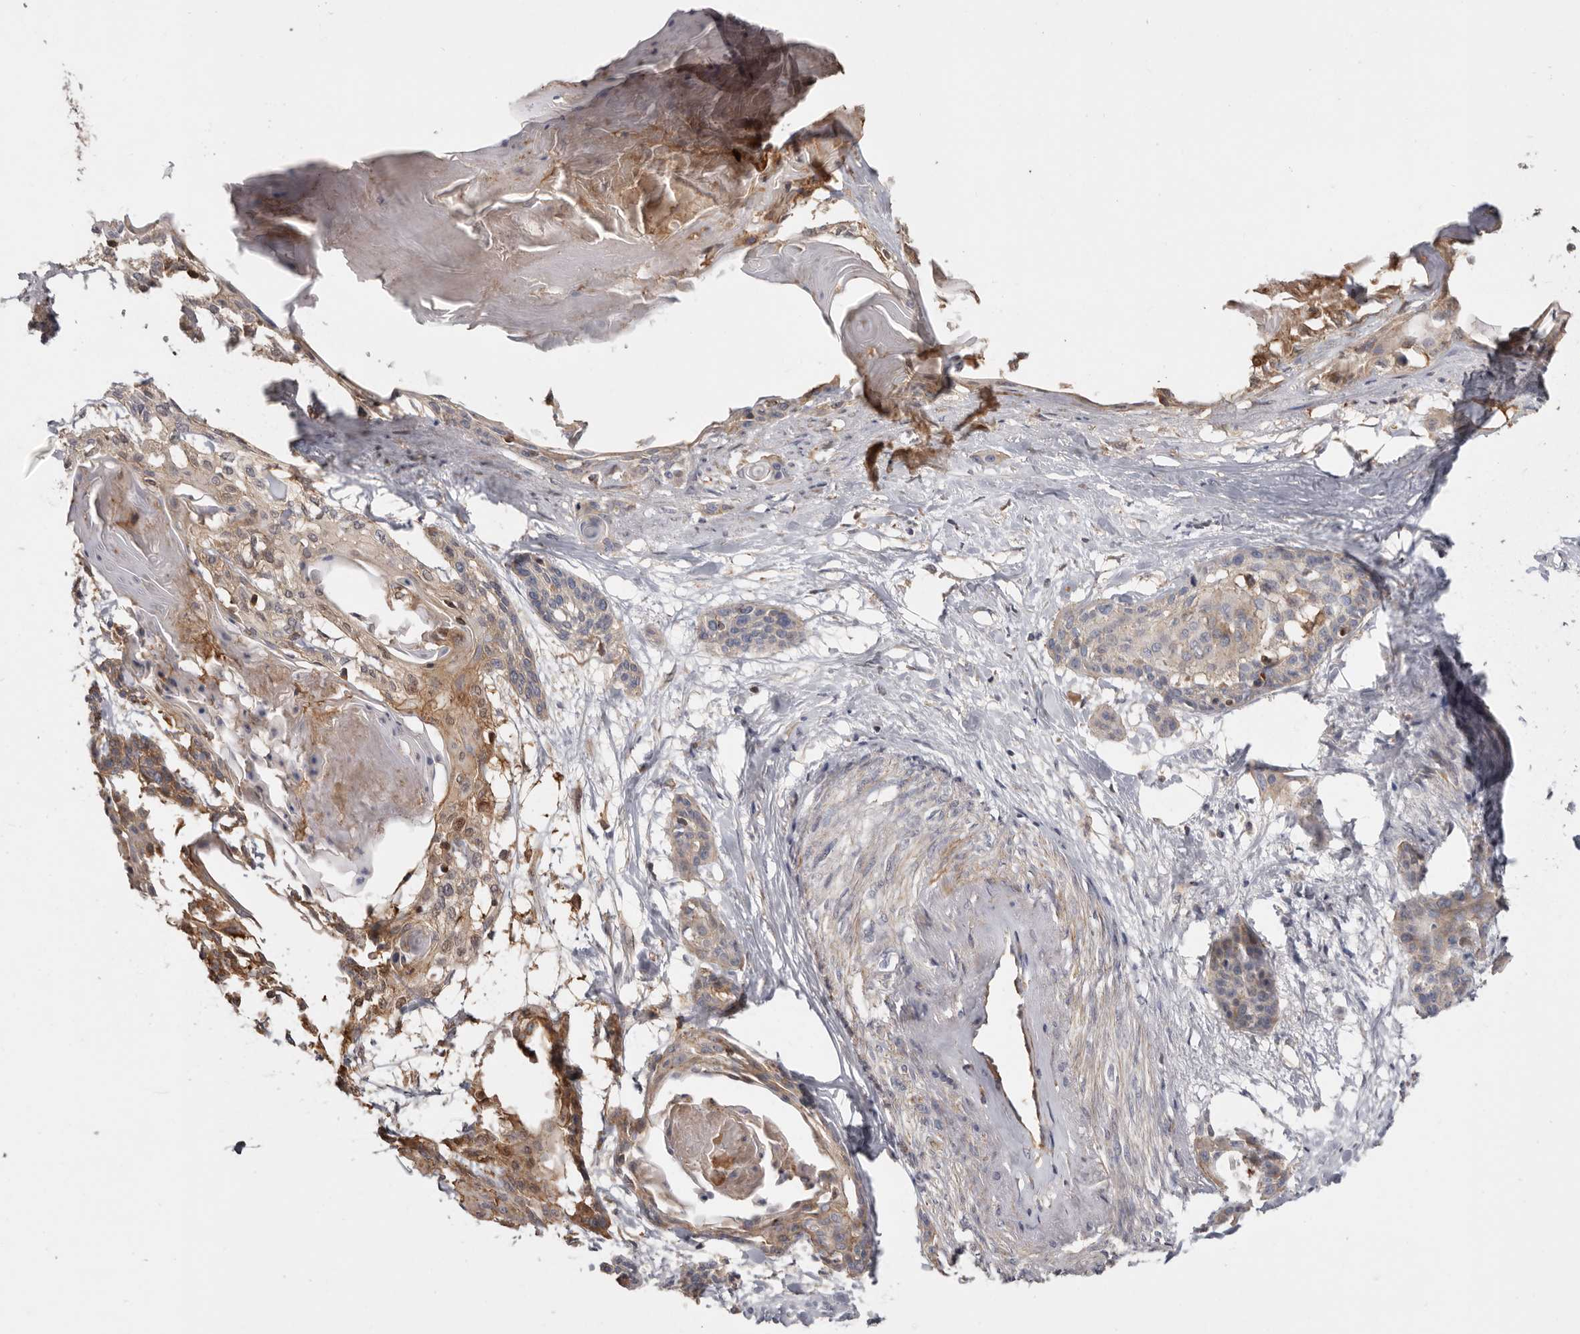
{"staining": {"intensity": "moderate", "quantity": "<25%", "location": "cytoplasmic/membranous"}, "tissue": "cervical cancer", "cell_type": "Tumor cells", "image_type": "cancer", "snomed": [{"axis": "morphology", "description": "Squamous cell carcinoma, NOS"}, {"axis": "topography", "description": "Cervix"}], "caption": "A low amount of moderate cytoplasmic/membranous expression is present in approximately <25% of tumor cells in cervical cancer tissue.", "gene": "TMC7", "patient": {"sex": "female", "age": 57}}